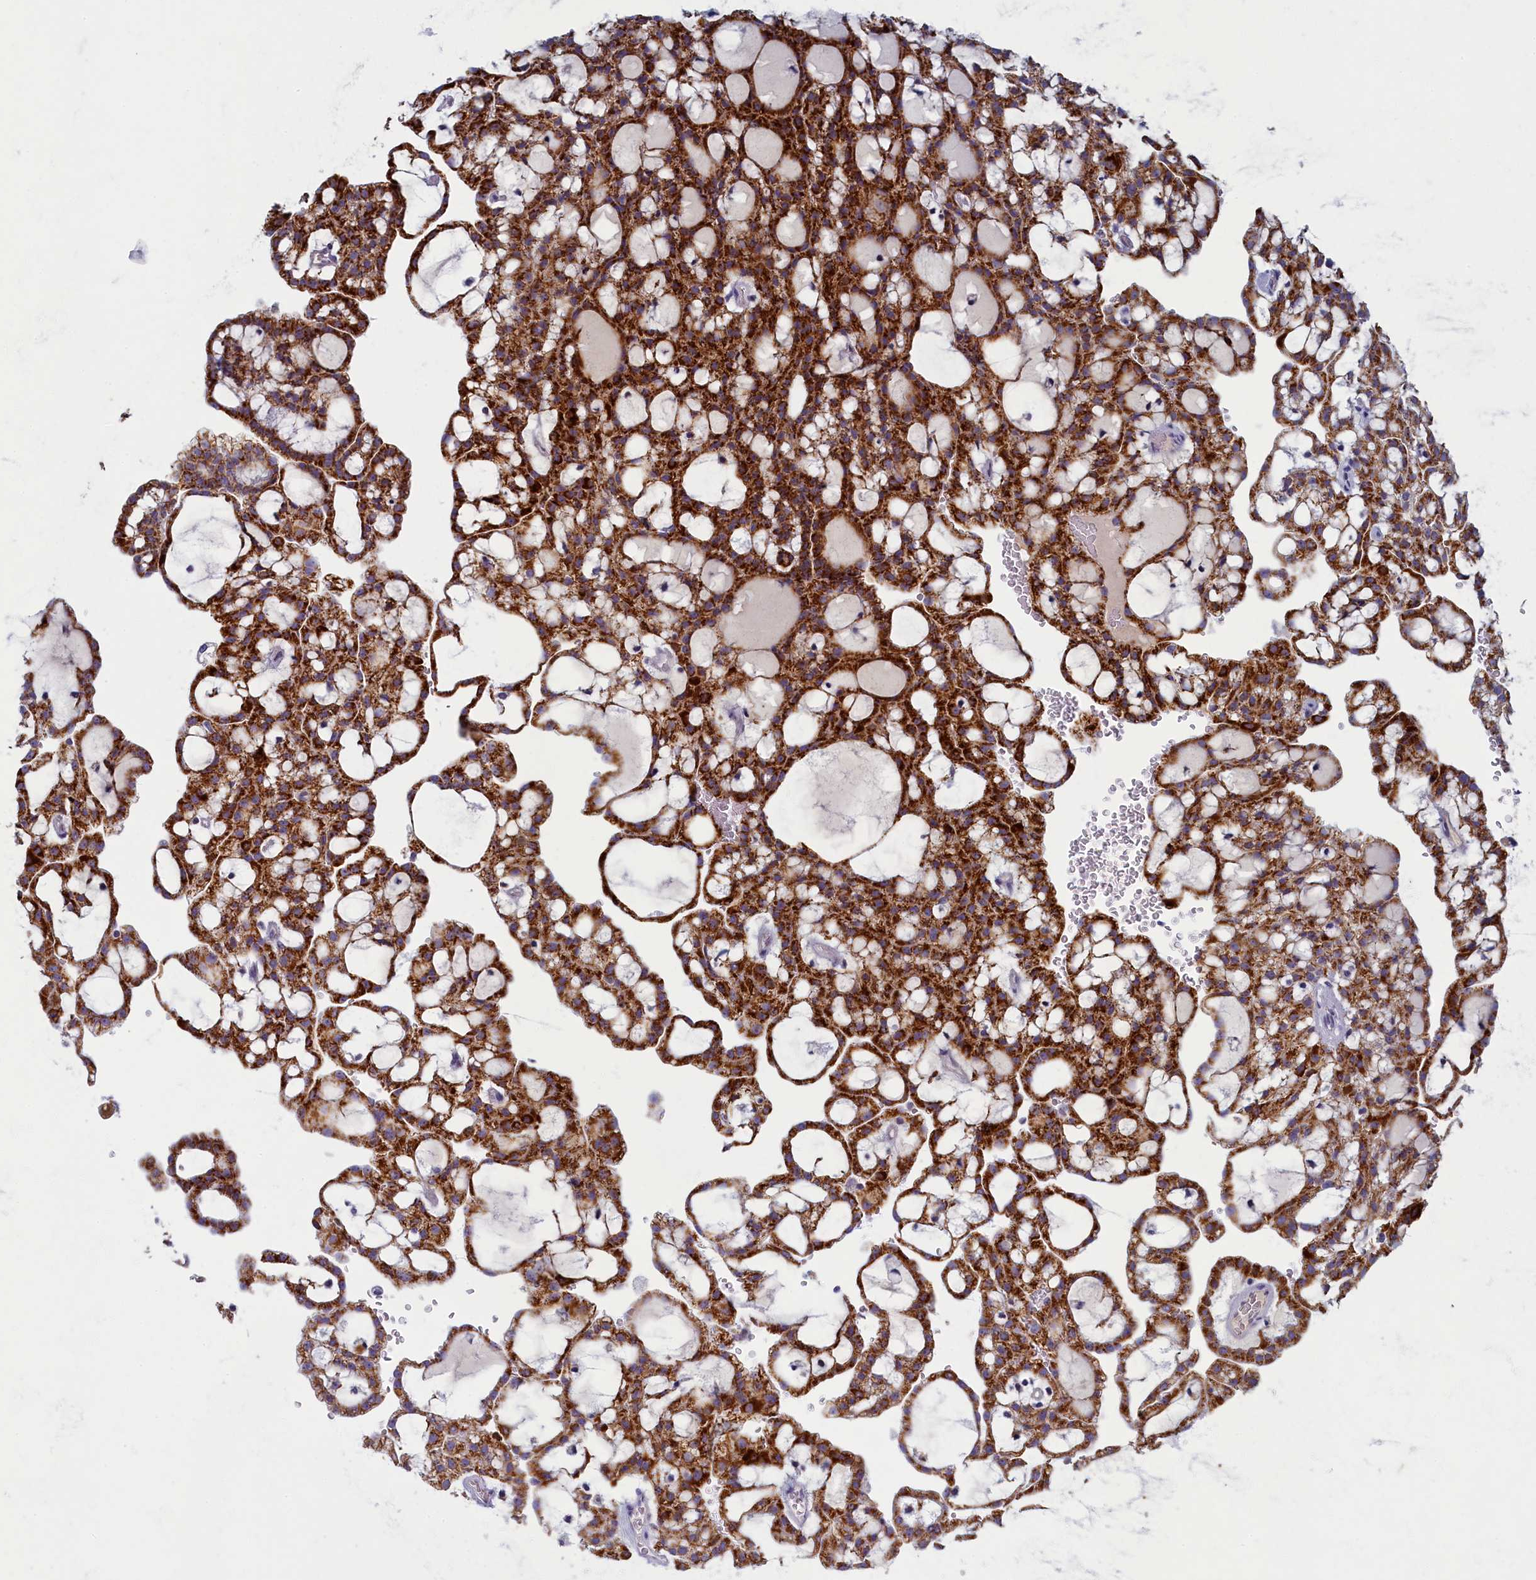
{"staining": {"intensity": "strong", "quantity": ">75%", "location": "cytoplasmic/membranous"}, "tissue": "renal cancer", "cell_type": "Tumor cells", "image_type": "cancer", "snomed": [{"axis": "morphology", "description": "Adenocarcinoma, NOS"}, {"axis": "topography", "description": "Kidney"}], "caption": "A histopathology image of renal cancer stained for a protein shows strong cytoplasmic/membranous brown staining in tumor cells. The protein is stained brown, and the nuclei are stained in blue (DAB IHC with brightfield microscopy, high magnification).", "gene": "OCIAD2", "patient": {"sex": "male", "age": 63}}